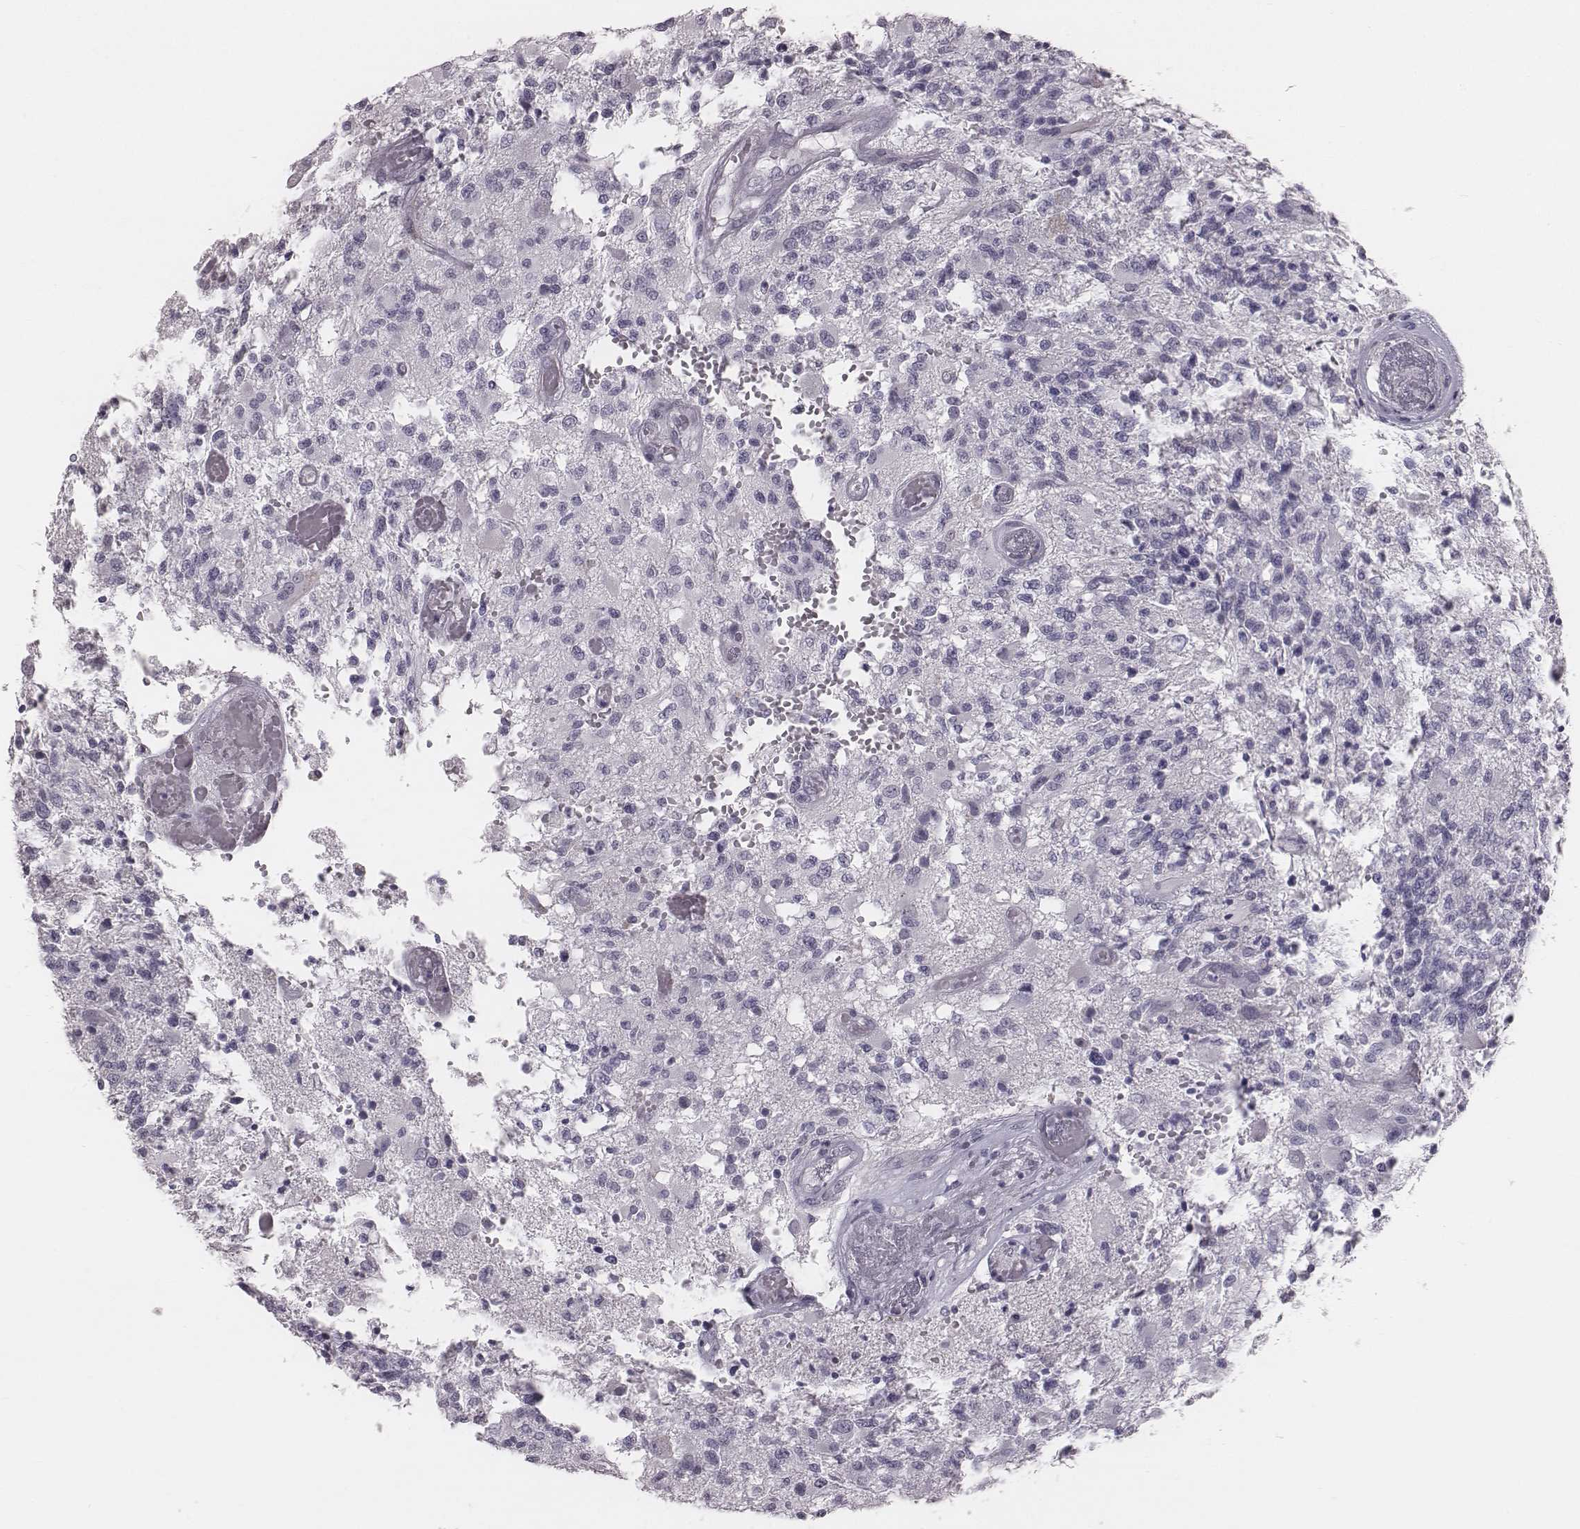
{"staining": {"intensity": "negative", "quantity": "none", "location": "none"}, "tissue": "glioma", "cell_type": "Tumor cells", "image_type": "cancer", "snomed": [{"axis": "morphology", "description": "Glioma, malignant, High grade"}, {"axis": "topography", "description": "Brain"}], "caption": "DAB (3,3'-diaminobenzidine) immunohistochemical staining of malignant high-grade glioma reveals no significant expression in tumor cells.", "gene": "C6orf58", "patient": {"sex": "female", "age": 63}}